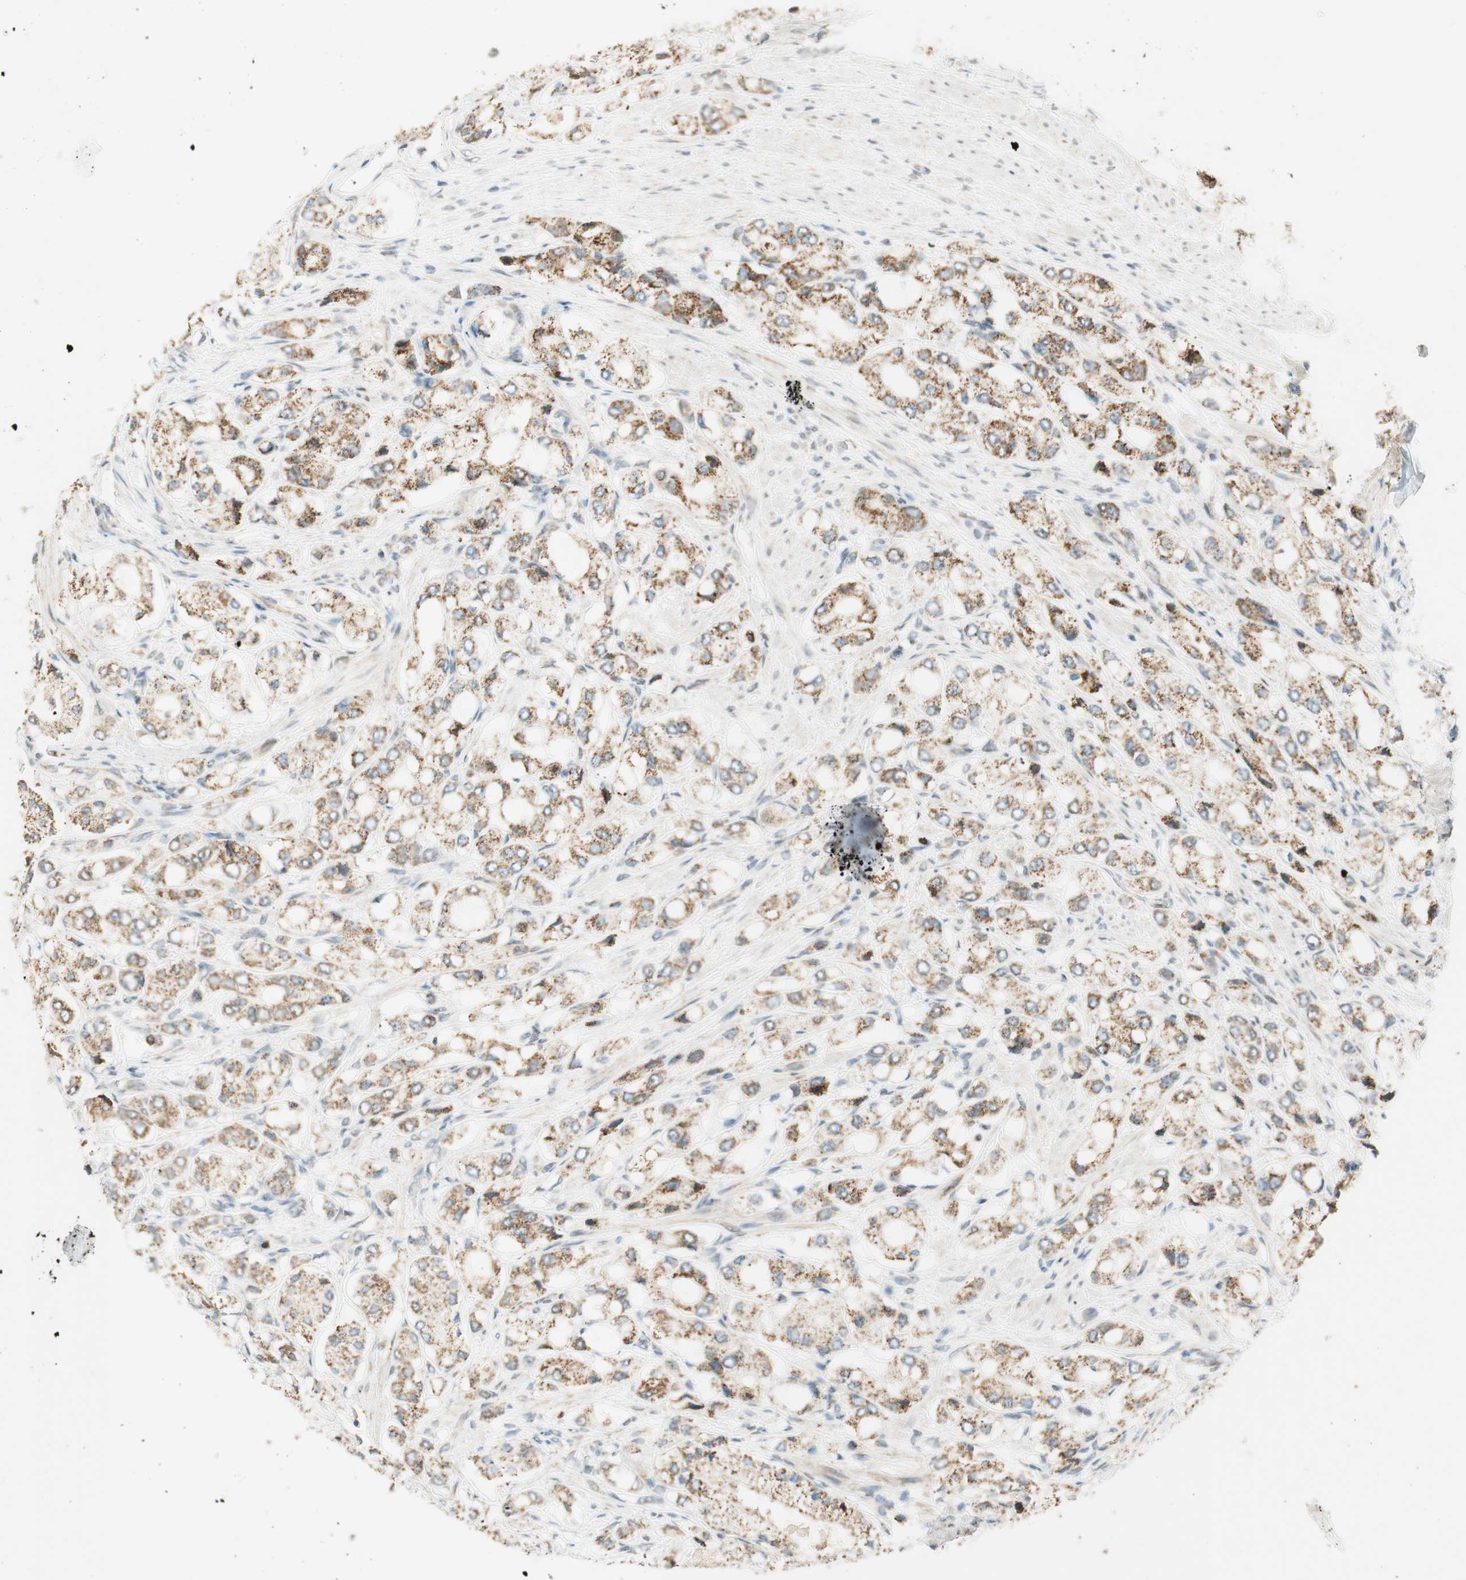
{"staining": {"intensity": "moderate", "quantity": ">75%", "location": "cytoplasmic/membranous,nuclear"}, "tissue": "prostate cancer", "cell_type": "Tumor cells", "image_type": "cancer", "snomed": [{"axis": "morphology", "description": "Adenocarcinoma, High grade"}, {"axis": "topography", "description": "Prostate"}], "caption": "Prostate high-grade adenocarcinoma was stained to show a protein in brown. There is medium levels of moderate cytoplasmic/membranous and nuclear positivity in approximately >75% of tumor cells. (DAB (3,3'-diaminobenzidine) IHC with brightfield microscopy, high magnification).", "gene": "ZNF782", "patient": {"sex": "male", "age": 65}}